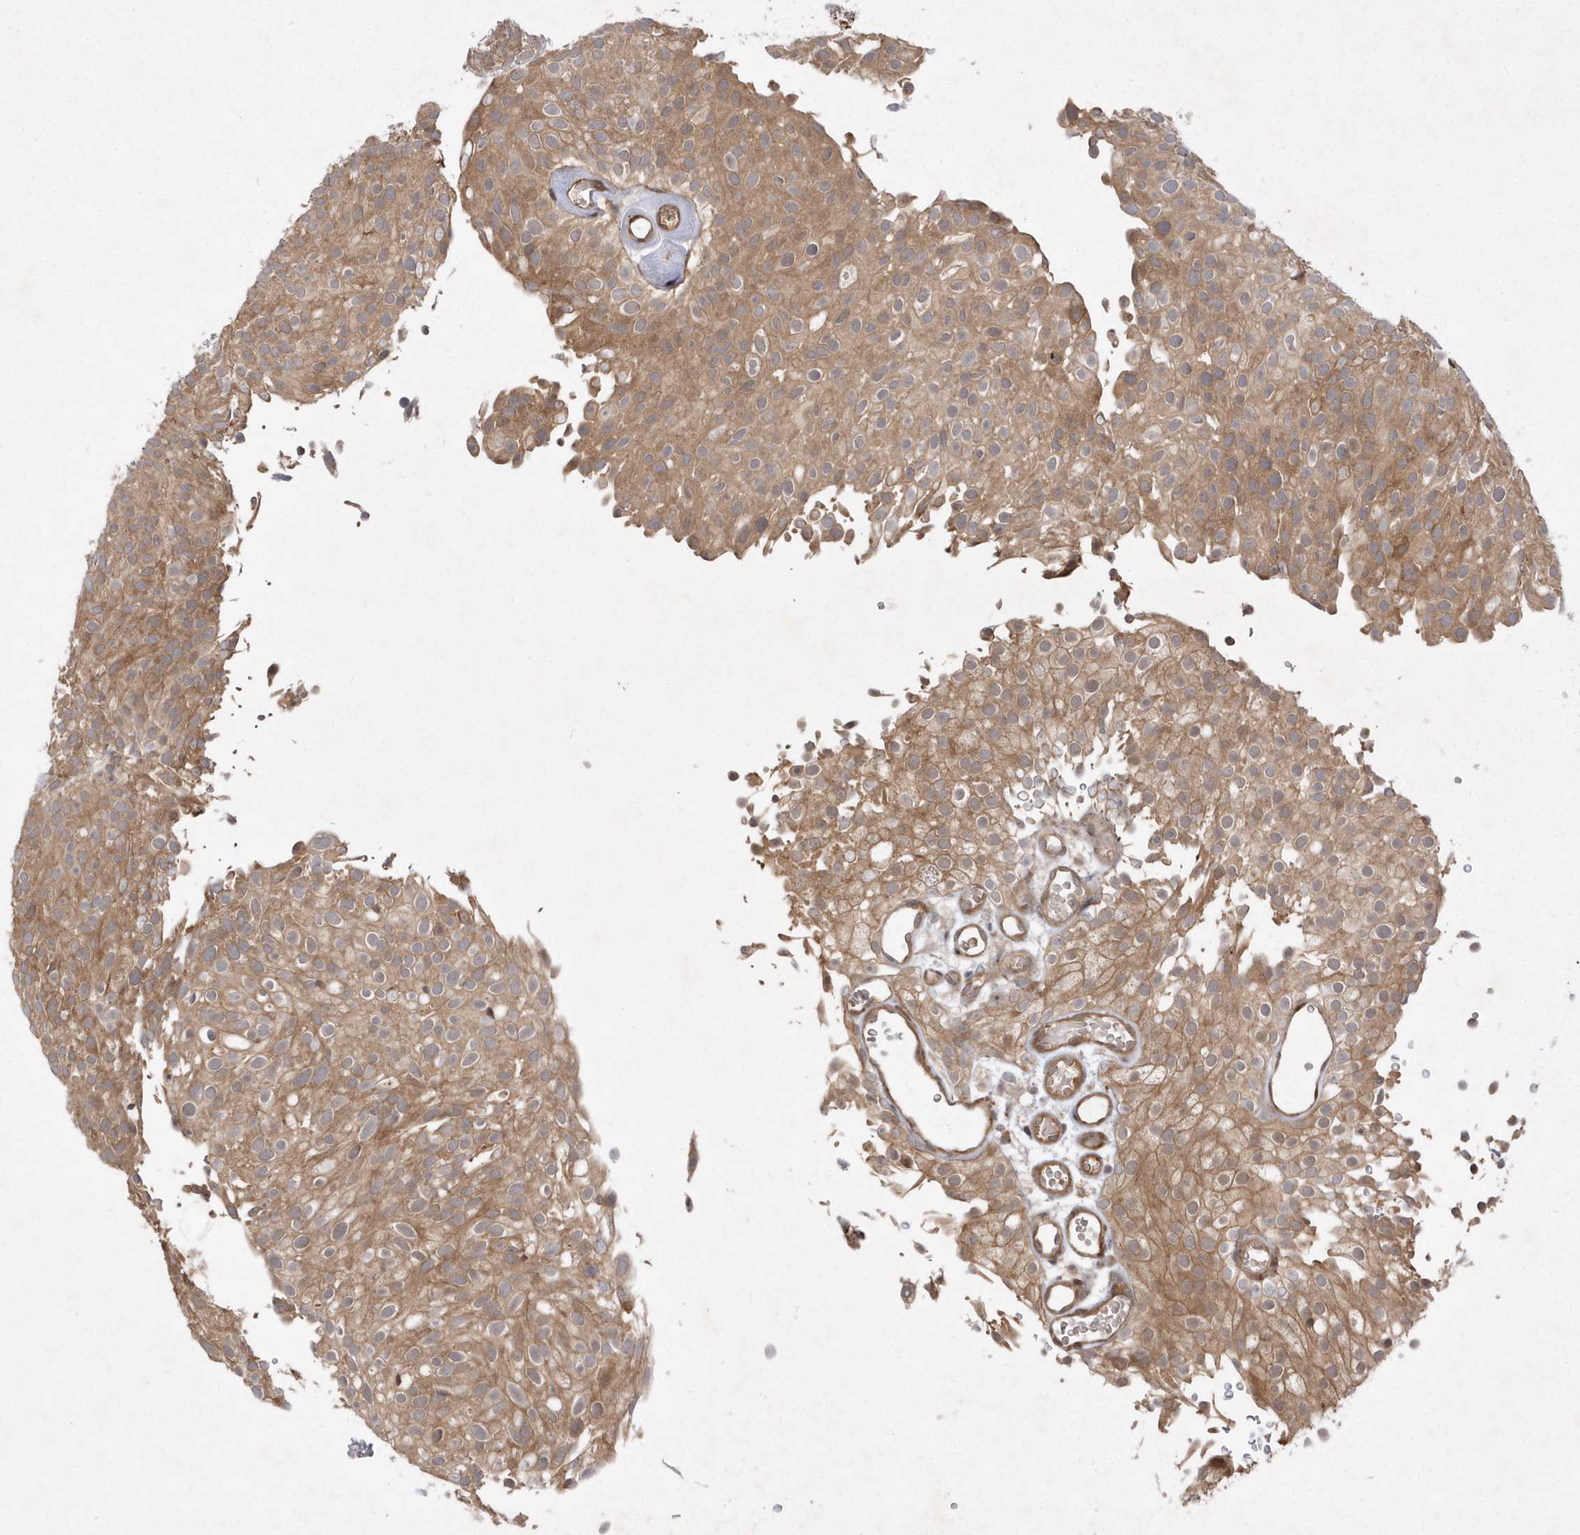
{"staining": {"intensity": "moderate", "quantity": ">75%", "location": "cytoplasmic/membranous"}, "tissue": "urothelial cancer", "cell_type": "Tumor cells", "image_type": "cancer", "snomed": [{"axis": "morphology", "description": "Urothelial carcinoma, Low grade"}, {"axis": "topography", "description": "Urinary bladder"}], "caption": "Tumor cells reveal medium levels of moderate cytoplasmic/membranous expression in approximately >75% of cells in human urothelial cancer.", "gene": "GFM2", "patient": {"sex": "male", "age": 78}}